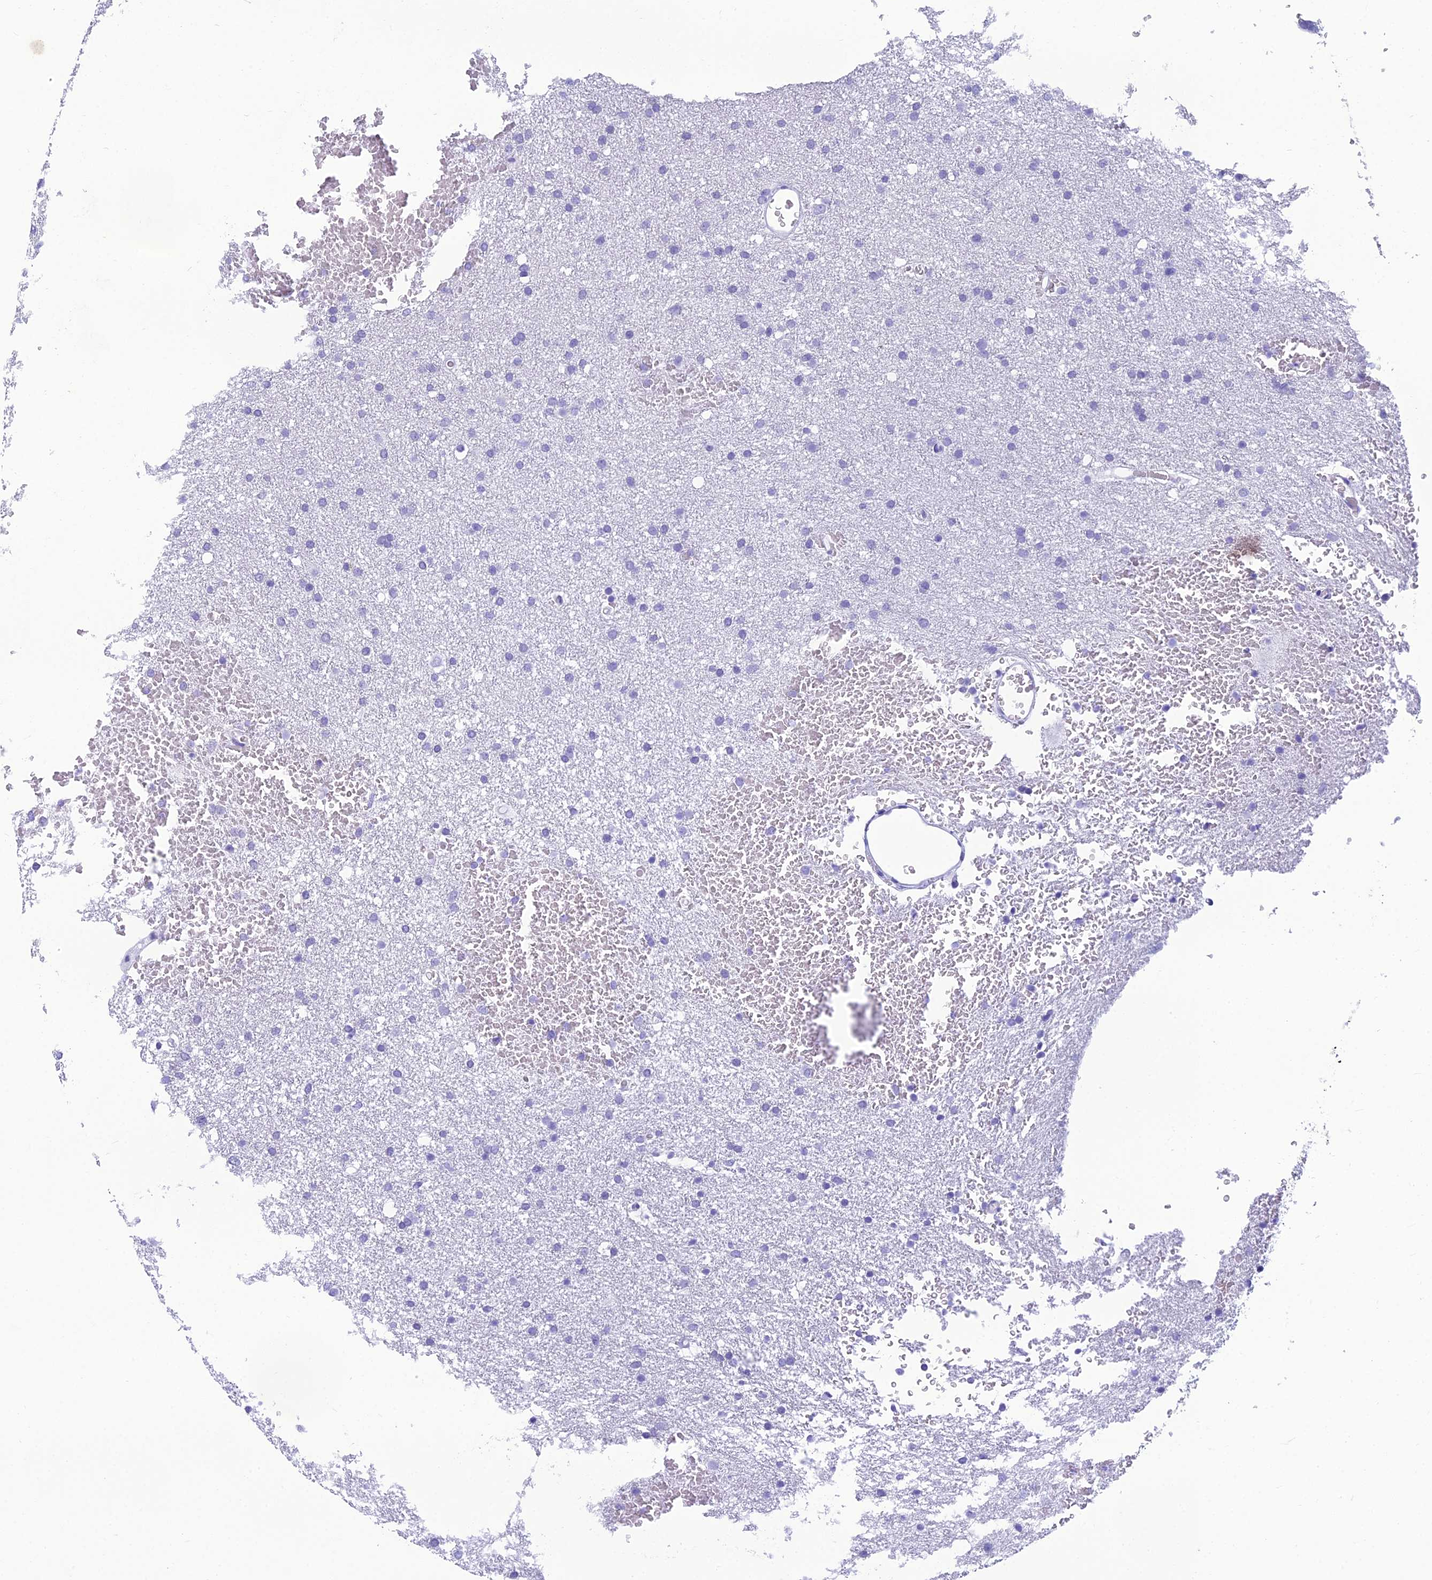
{"staining": {"intensity": "negative", "quantity": "none", "location": "none"}, "tissue": "glioma", "cell_type": "Tumor cells", "image_type": "cancer", "snomed": [{"axis": "morphology", "description": "Glioma, malignant, High grade"}, {"axis": "topography", "description": "Cerebral cortex"}], "caption": "Immunohistochemistry histopathology image of neoplastic tissue: malignant glioma (high-grade) stained with DAB shows no significant protein staining in tumor cells. (Brightfield microscopy of DAB immunohistochemistry (IHC) at high magnification).", "gene": "GRWD1", "patient": {"sex": "female", "age": 36}}